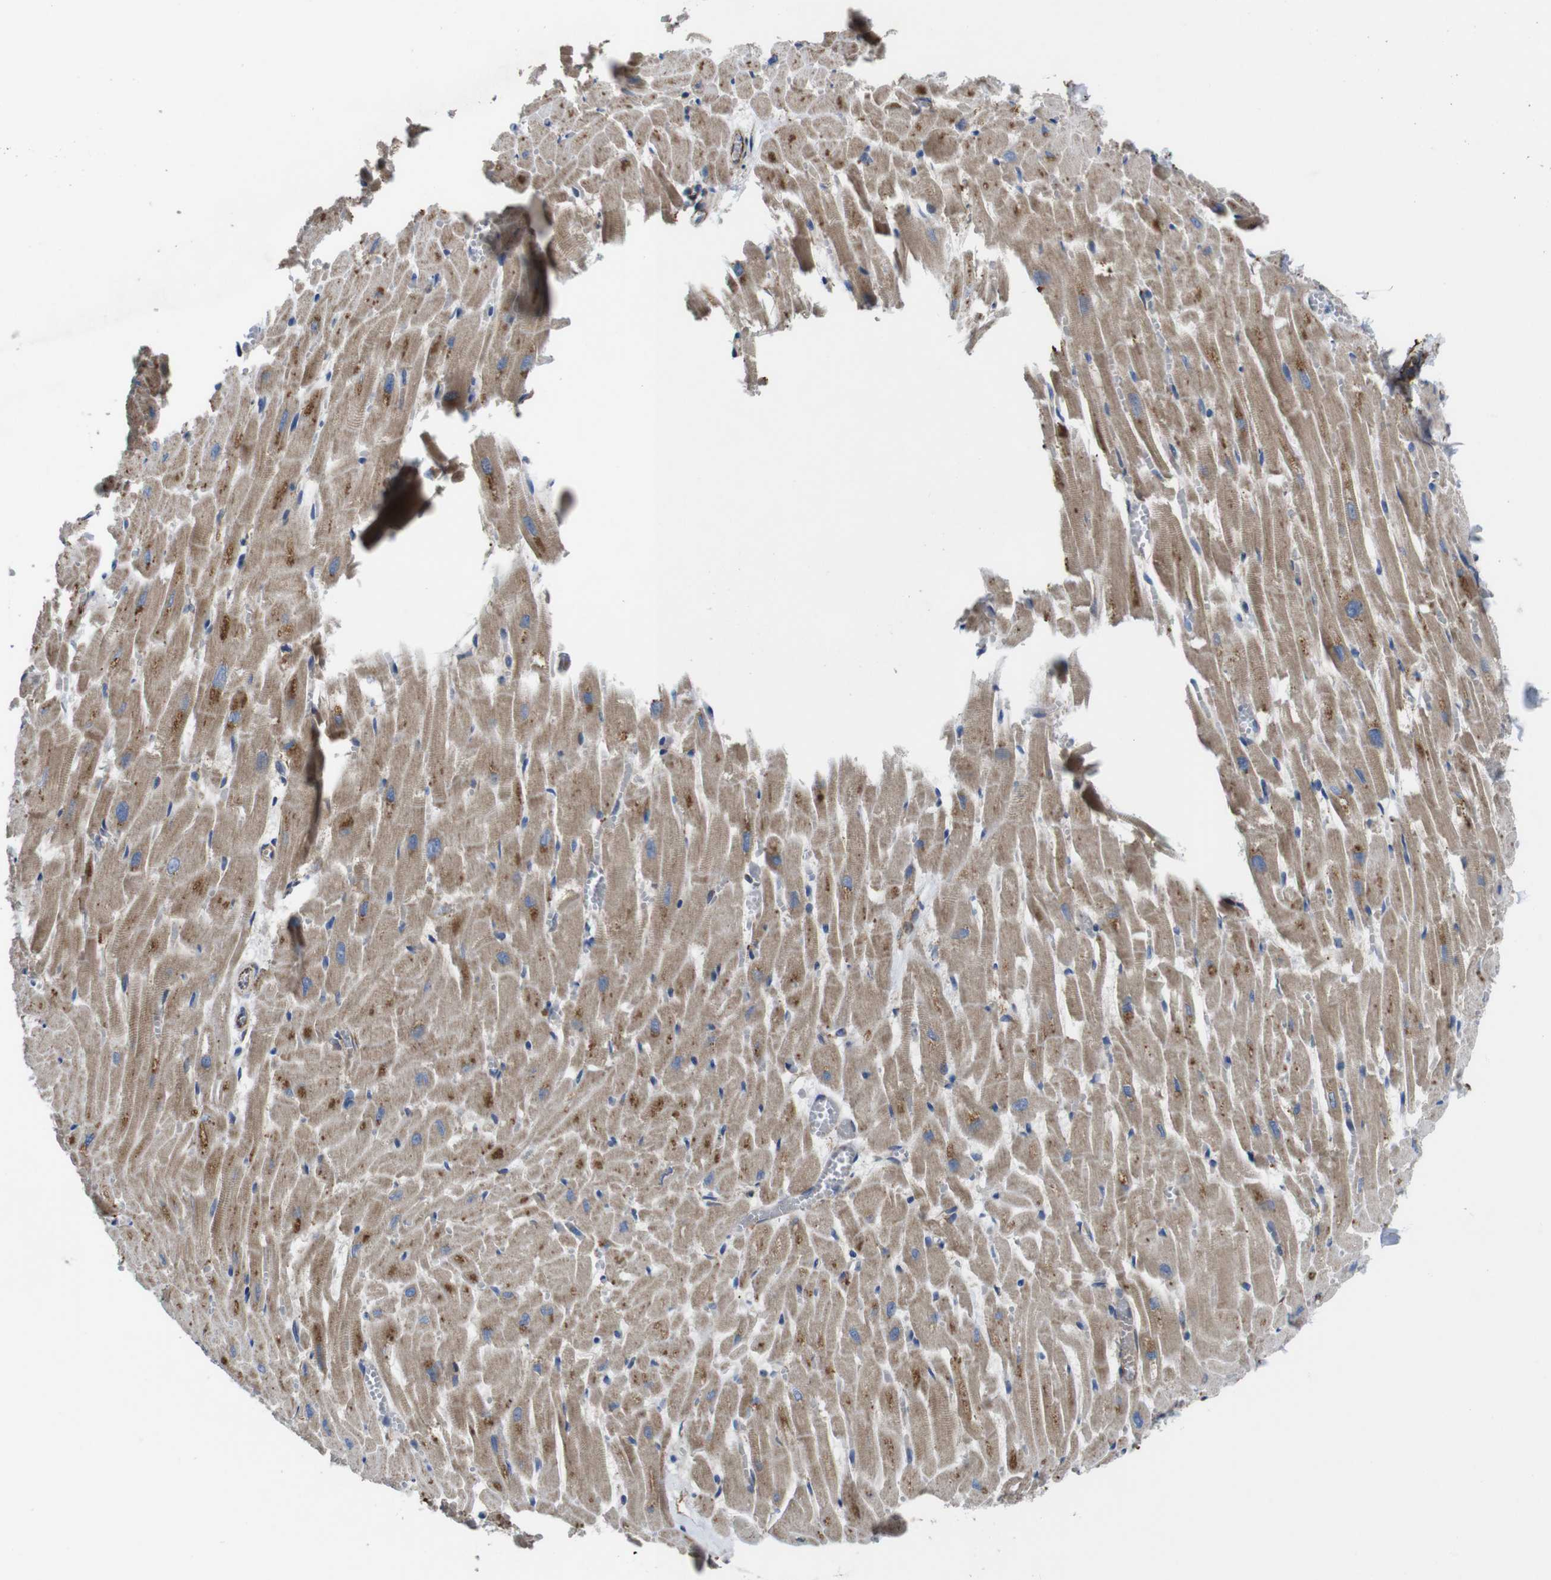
{"staining": {"intensity": "moderate", "quantity": "25%-75%", "location": "cytoplasmic/membranous"}, "tissue": "heart muscle", "cell_type": "Cardiomyocytes", "image_type": "normal", "snomed": [{"axis": "morphology", "description": "Normal tissue, NOS"}, {"axis": "topography", "description": "Heart"}], "caption": "Immunohistochemistry (IHC) image of normal human heart muscle stained for a protein (brown), which exhibits medium levels of moderate cytoplasmic/membranous positivity in about 25%-75% of cardiomyocytes.", "gene": "POMK", "patient": {"sex": "female", "age": 19}}